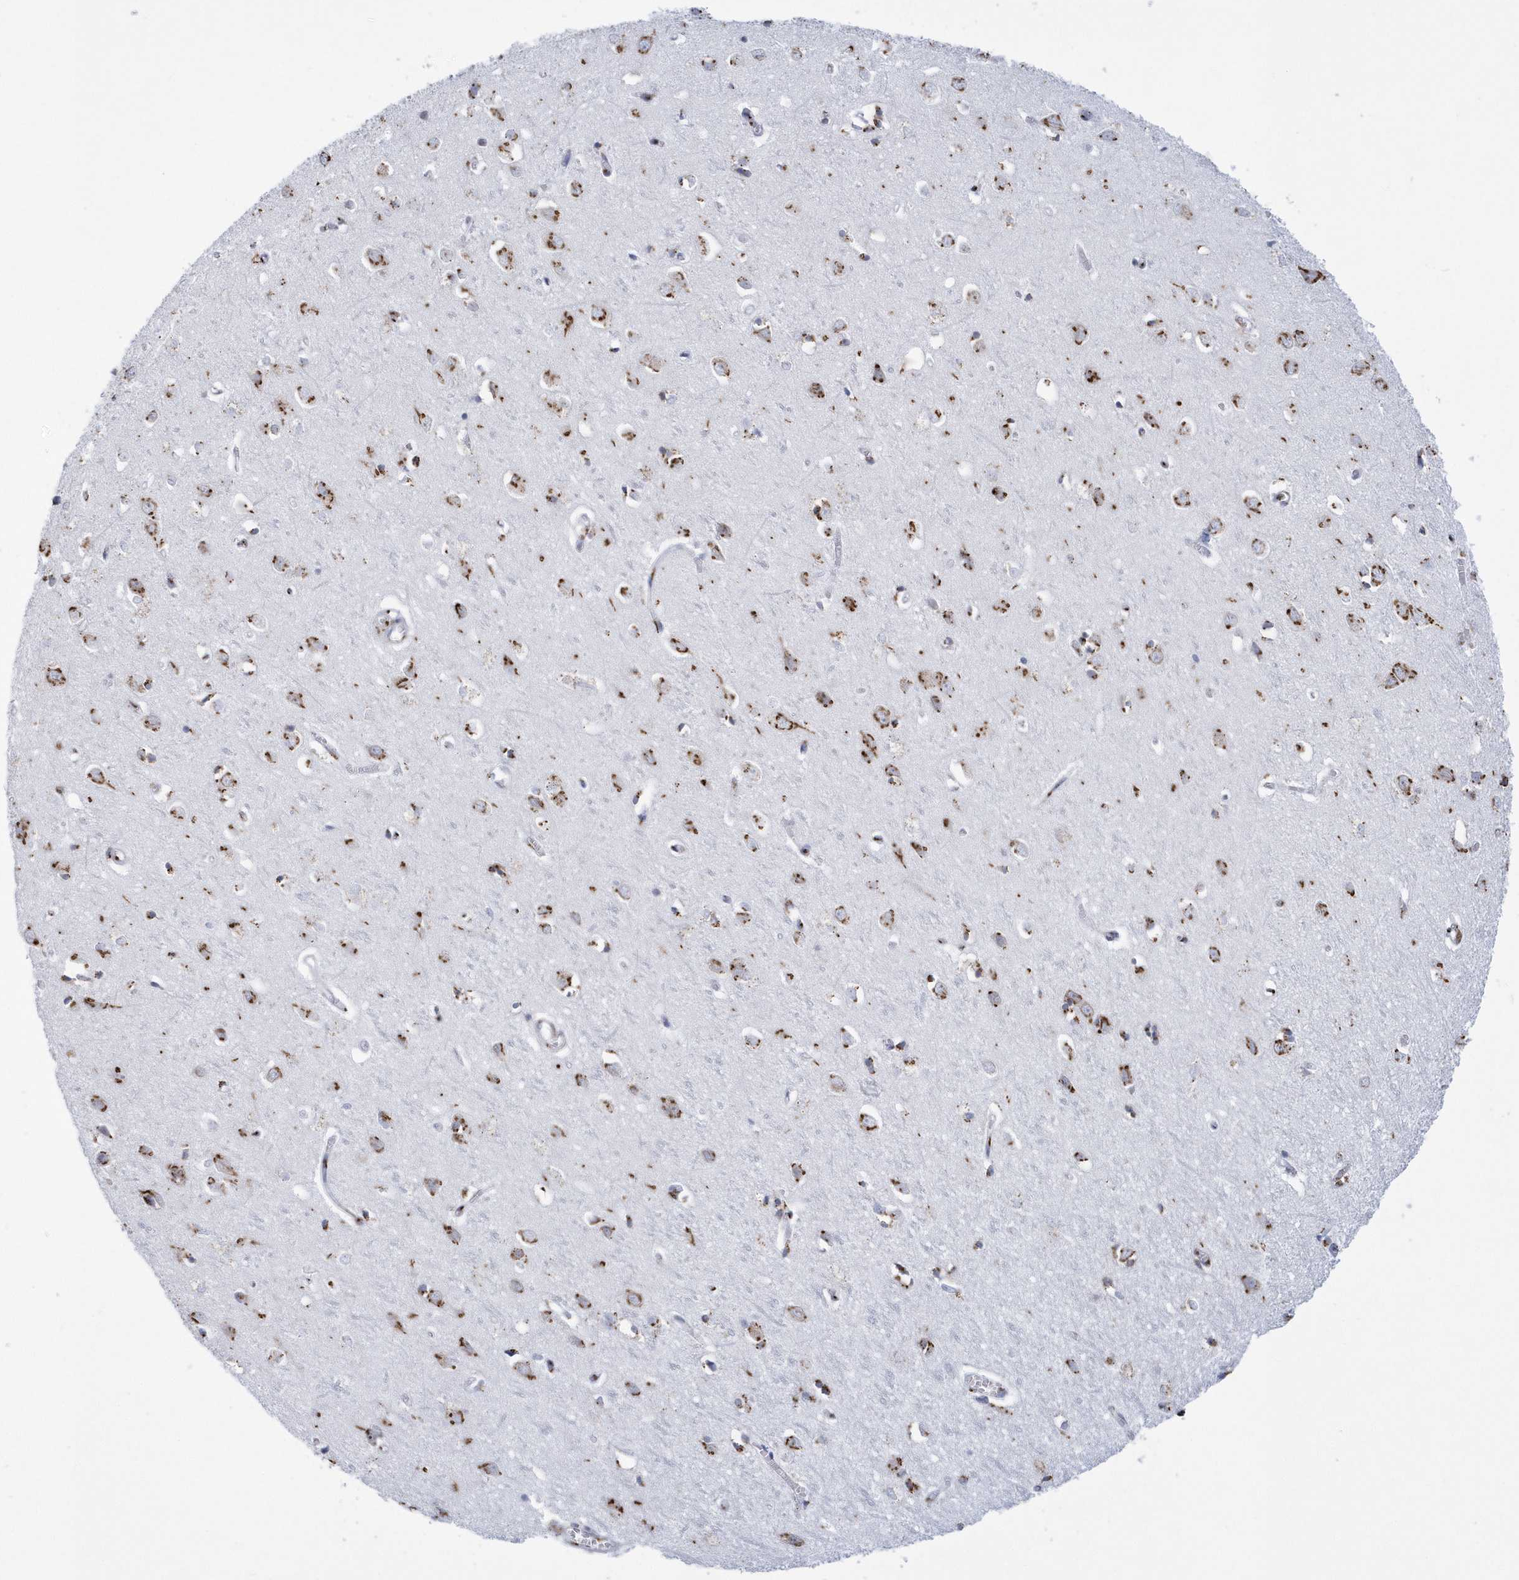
{"staining": {"intensity": "moderate", "quantity": "25%-75%", "location": "cytoplasmic/membranous"}, "tissue": "cerebral cortex", "cell_type": "Endothelial cells", "image_type": "normal", "snomed": [{"axis": "morphology", "description": "Normal tissue, NOS"}, {"axis": "topography", "description": "Cerebral cortex"}], "caption": "IHC image of normal human cerebral cortex stained for a protein (brown), which exhibits medium levels of moderate cytoplasmic/membranous staining in about 25%-75% of endothelial cells.", "gene": "SLX9", "patient": {"sex": "female", "age": 64}}